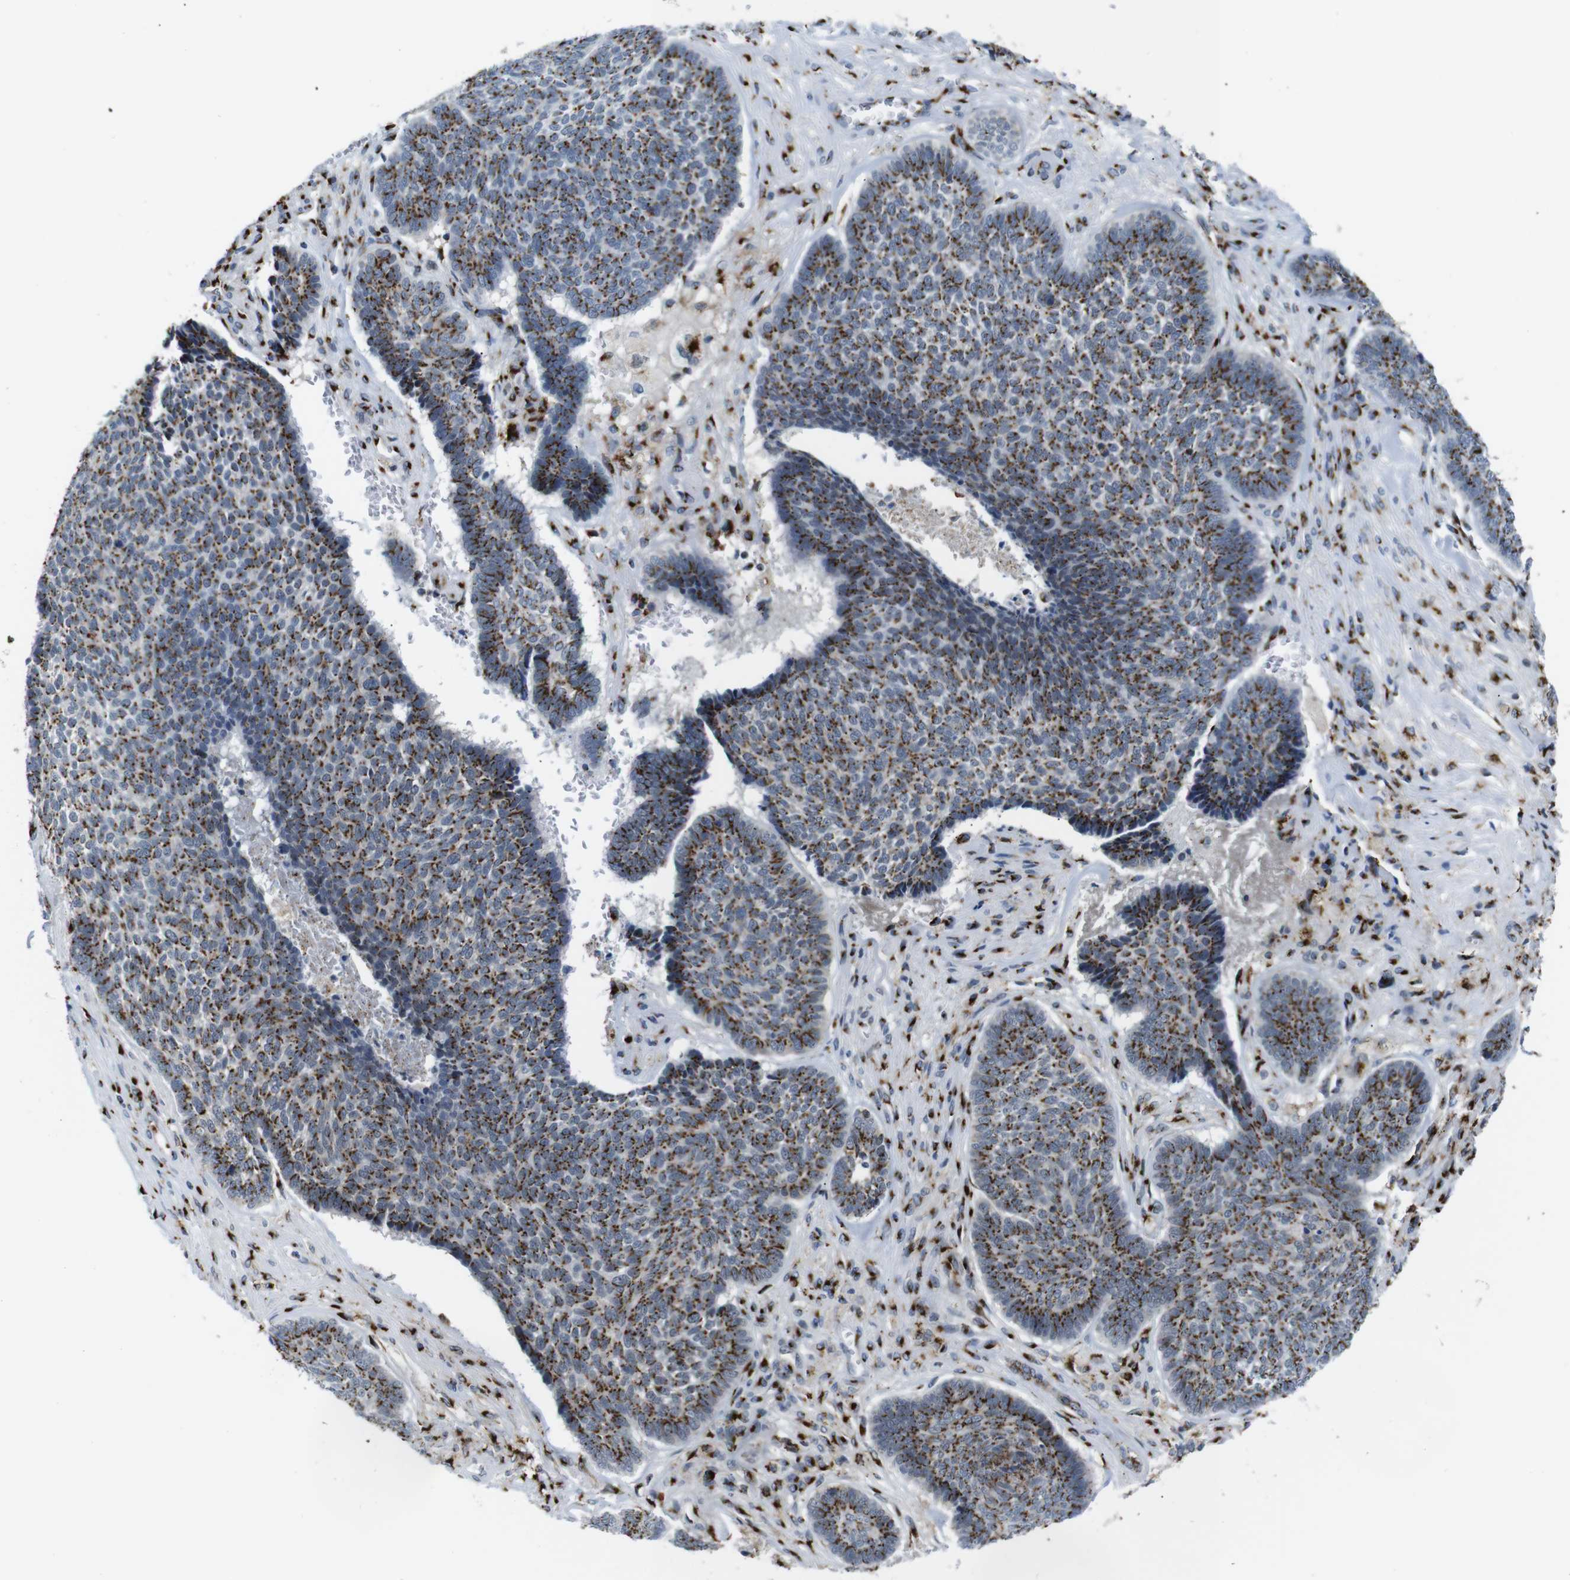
{"staining": {"intensity": "moderate", "quantity": ">75%", "location": "cytoplasmic/membranous"}, "tissue": "skin cancer", "cell_type": "Tumor cells", "image_type": "cancer", "snomed": [{"axis": "morphology", "description": "Basal cell carcinoma"}, {"axis": "topography", "description": "Skin"}], "caption": "Tumor cells exhibit medium levels of moderate cytoplasmic/membranous positivity in approximately >75% of cells in human skin cancer (basal cell carcinoma).", "gene": "TGOLN2", "patient": {"sex": "male", "age": 84}}